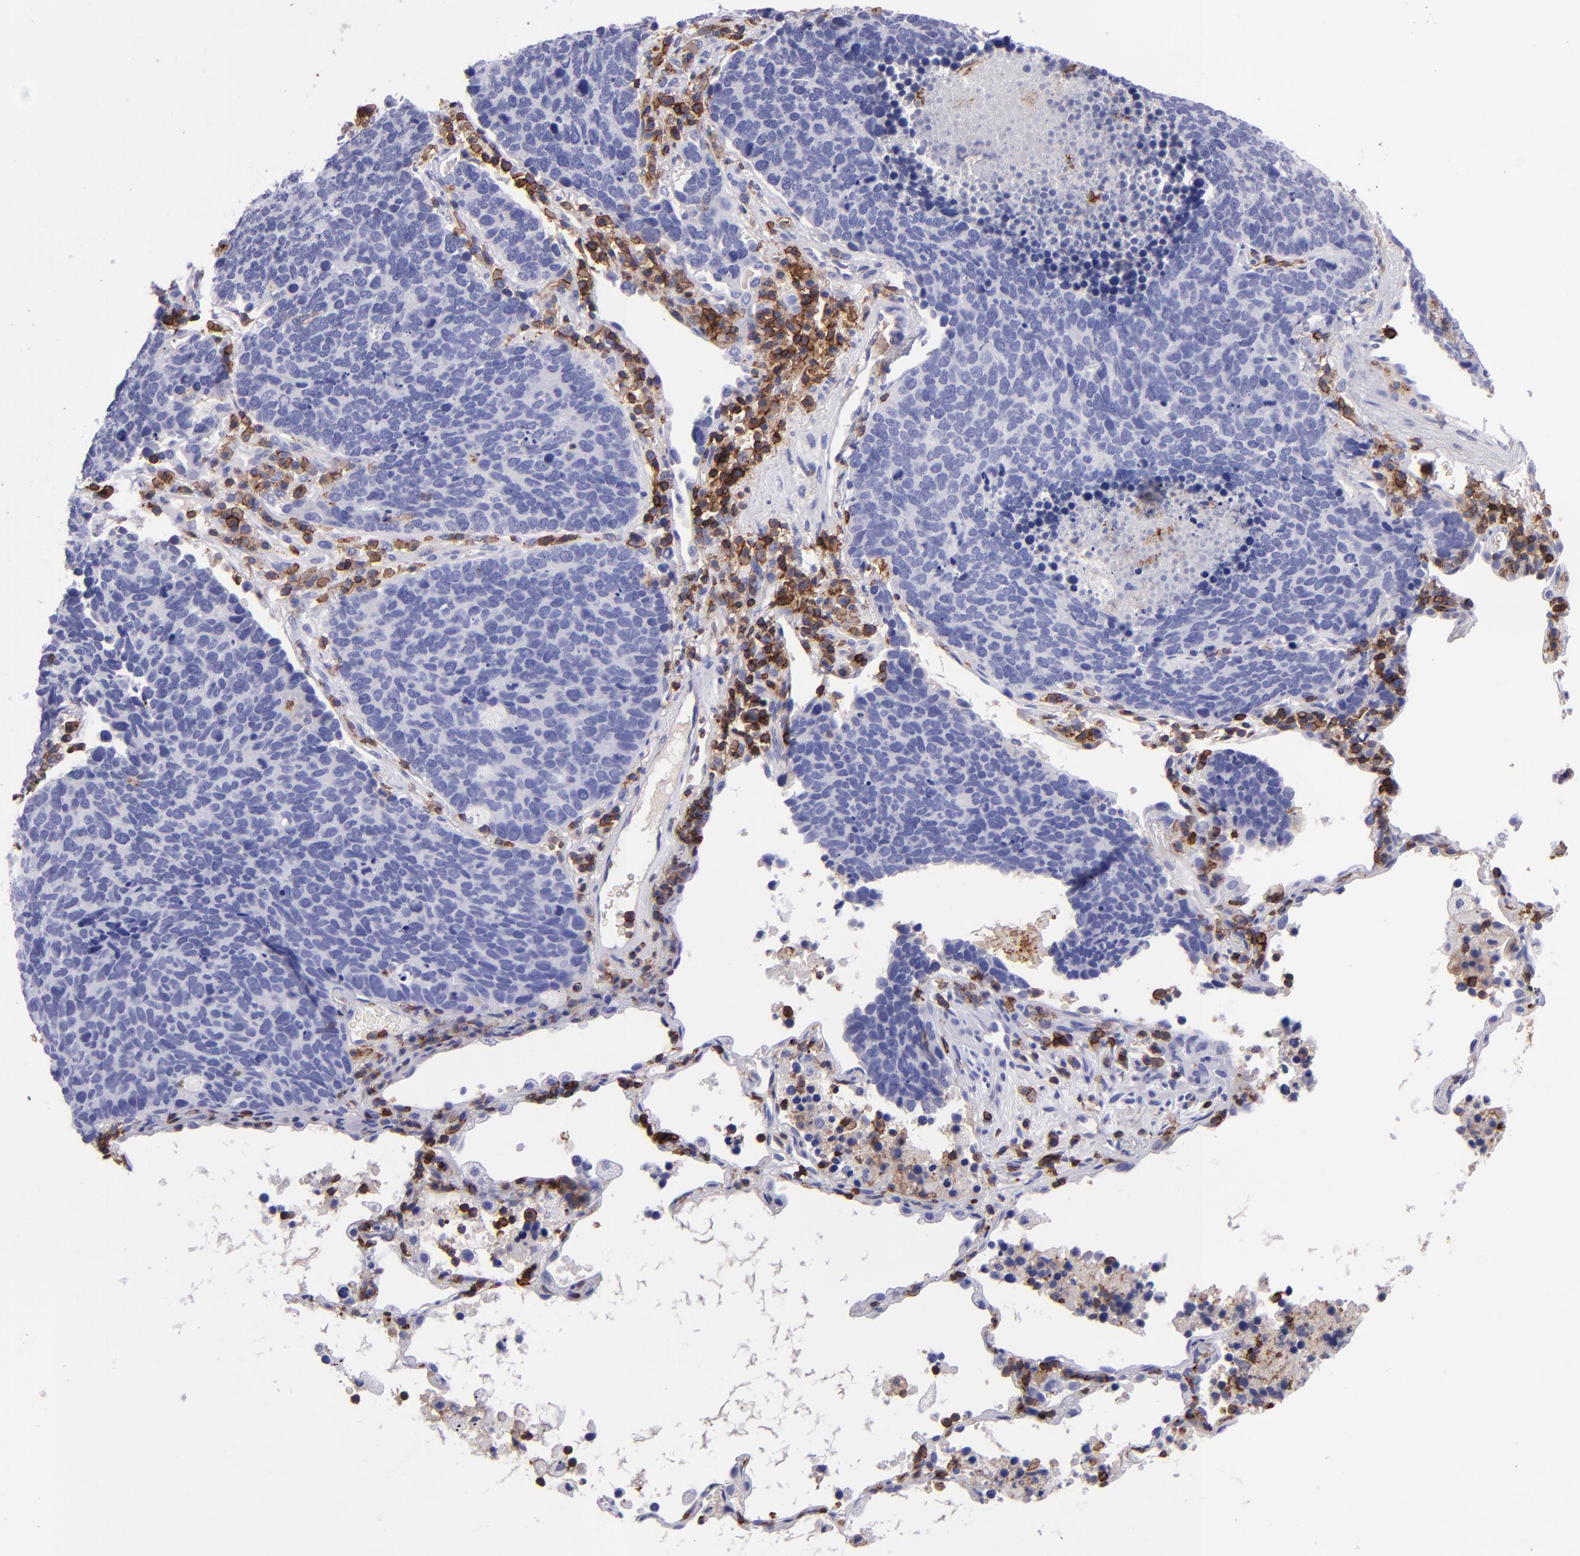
{"staining": {"intensity": "negative", "quantity": "none", "location": "none"}, "tissue": "lung cancer", "cell_type": "Tumor cells", "image_type": "cancer", "snomed": [{"axis": "morphology", "description": "Neoplasm, malignant, NOS"}, {"axis": "topography", "description": "Lung"}], "caption": "Protein analysis of lung cancer shows no significant staining in tumor cells. (Brightfield microscopy of DAB immunohistochemistry at high magnification).", "gene": "ICAM3", "patient": {"sex": "female", "age": 75}}